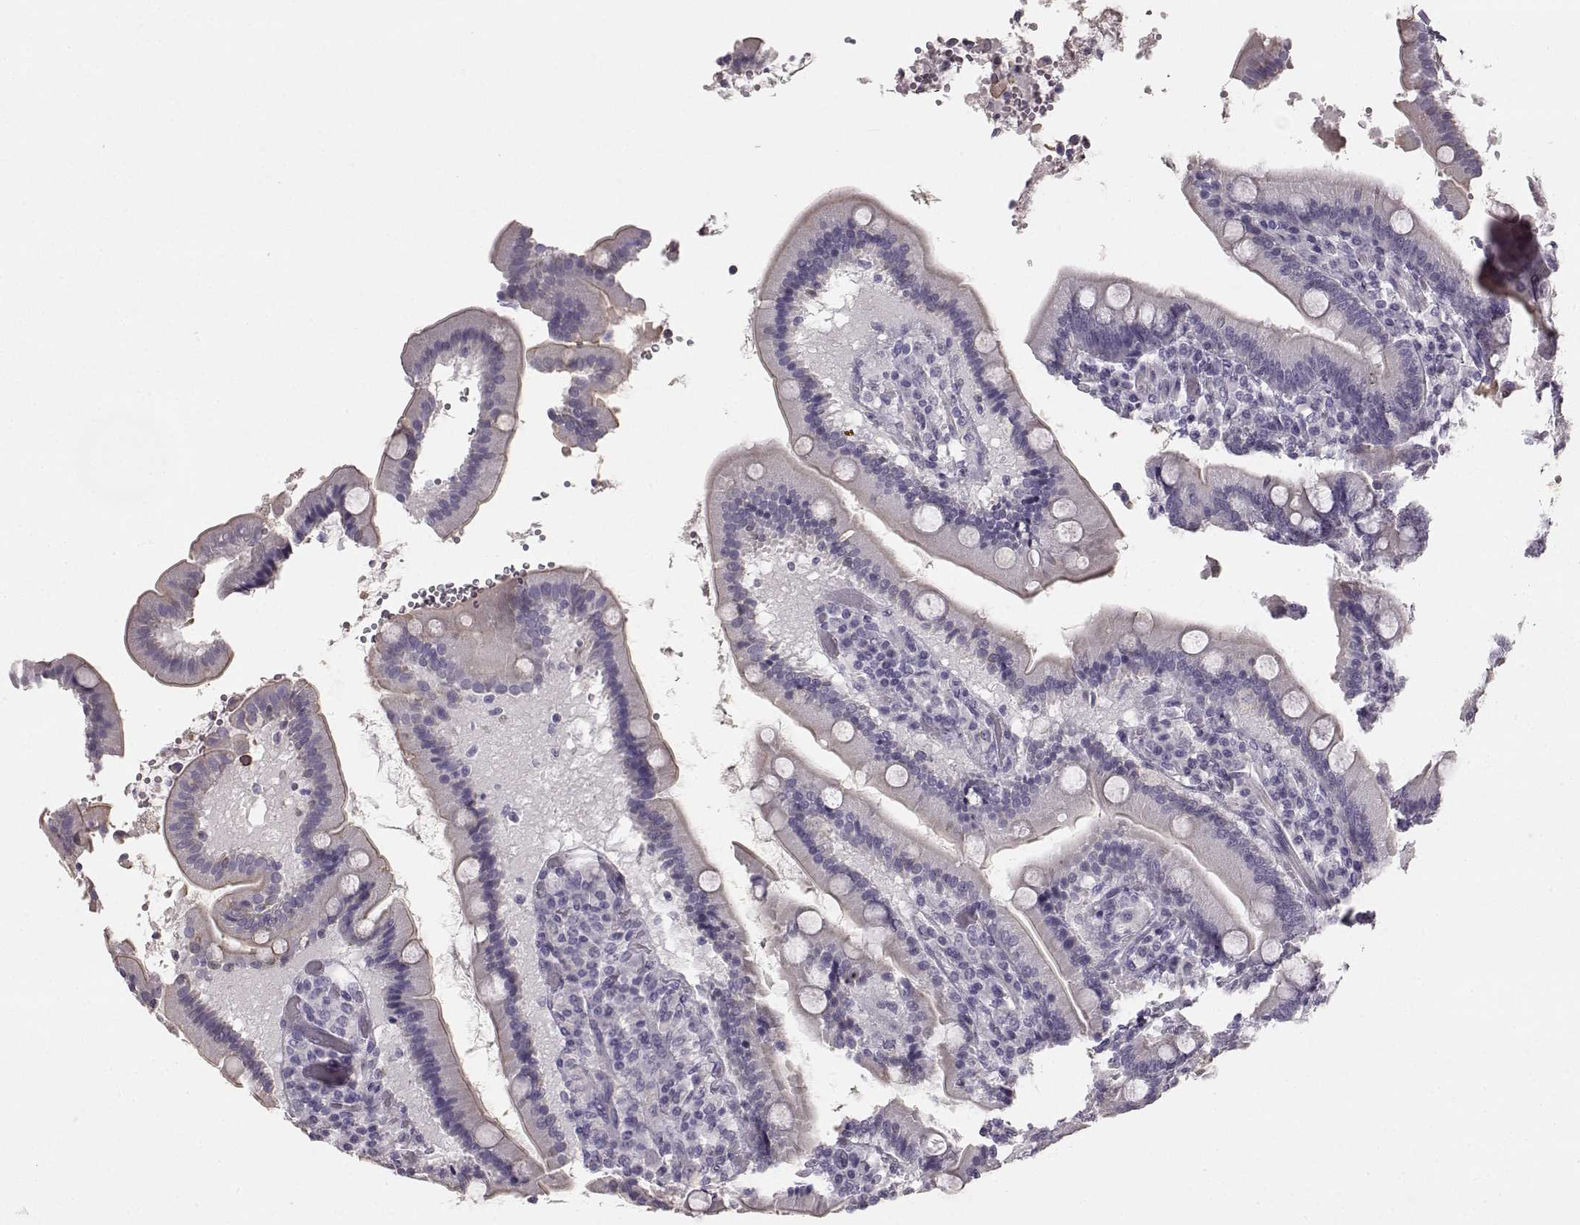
{"staining": {"intensity": "negative", "quantity": "none", "location": "none"}, "tissue": "duodenum", "cell_type": "Glandular cells", "image_type": "normal", "snomed": [{"axis": "morphology", "description": "Normal tissue, NOS"}, {"axis": "topography", "description": "Duodenum"}], "caption": "The histopathology image displays no significant expression in glandular cells of duodenum.", "gene": "KRT81", "patient": {"sex": "female", "age": 62}}